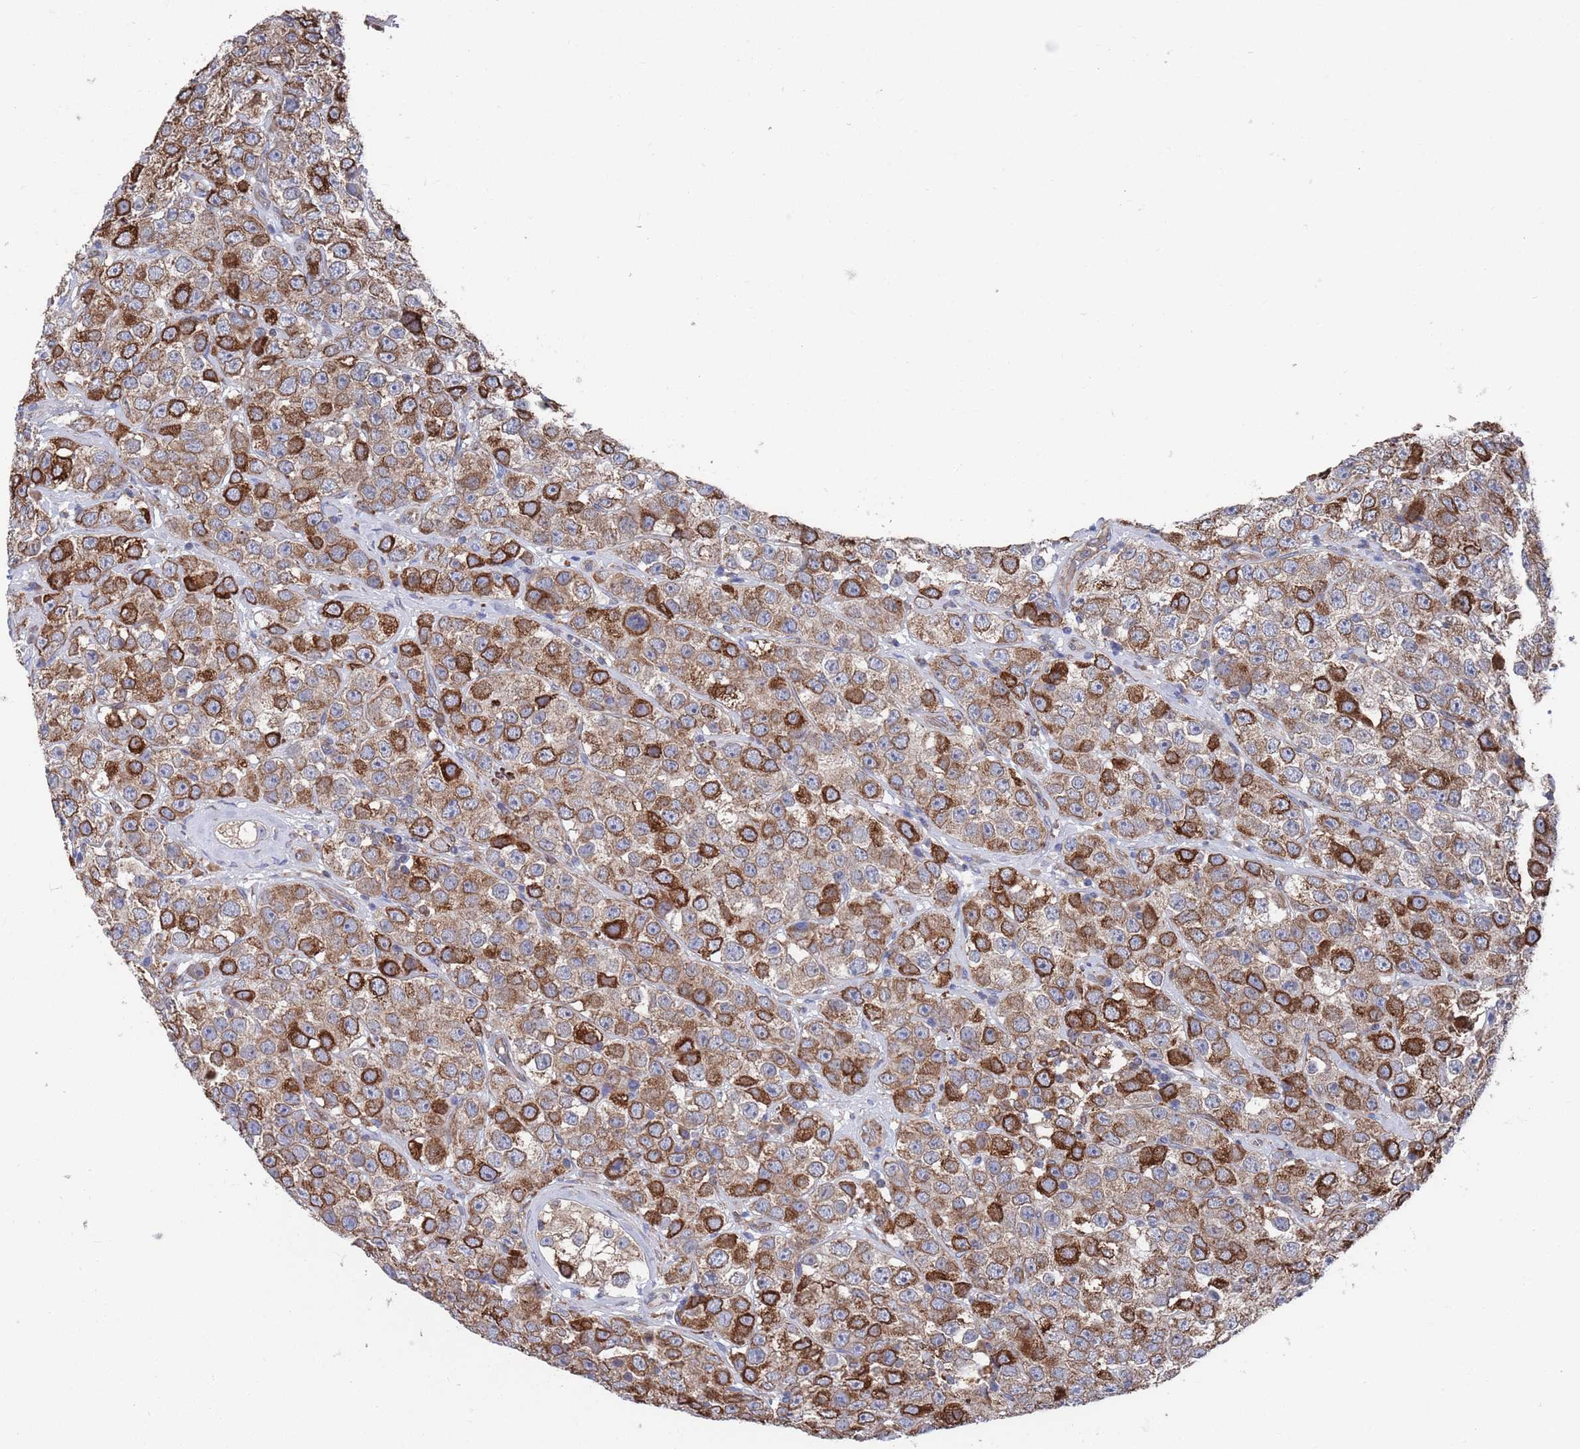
{"staining": {"intensity": "strong", "quantity": "25%-75%", "location": "cytoplasmic/membranous"}, "tissue": "testis cancer", "cell_type": "Tumor cells", "image_type": "cancer", "snomed": [{"axis": "morphology", "description": "Seminoma, NOS"}, {"axis": "topography", "description": "Testis"}], "caption": "Protein staining exhibits strong cytoplasmic/membranous expression in about 25%-75% of tumor cells in testis seminoma.", "gene": "GID8", "patient": {"sex": "male", "age": 28}}